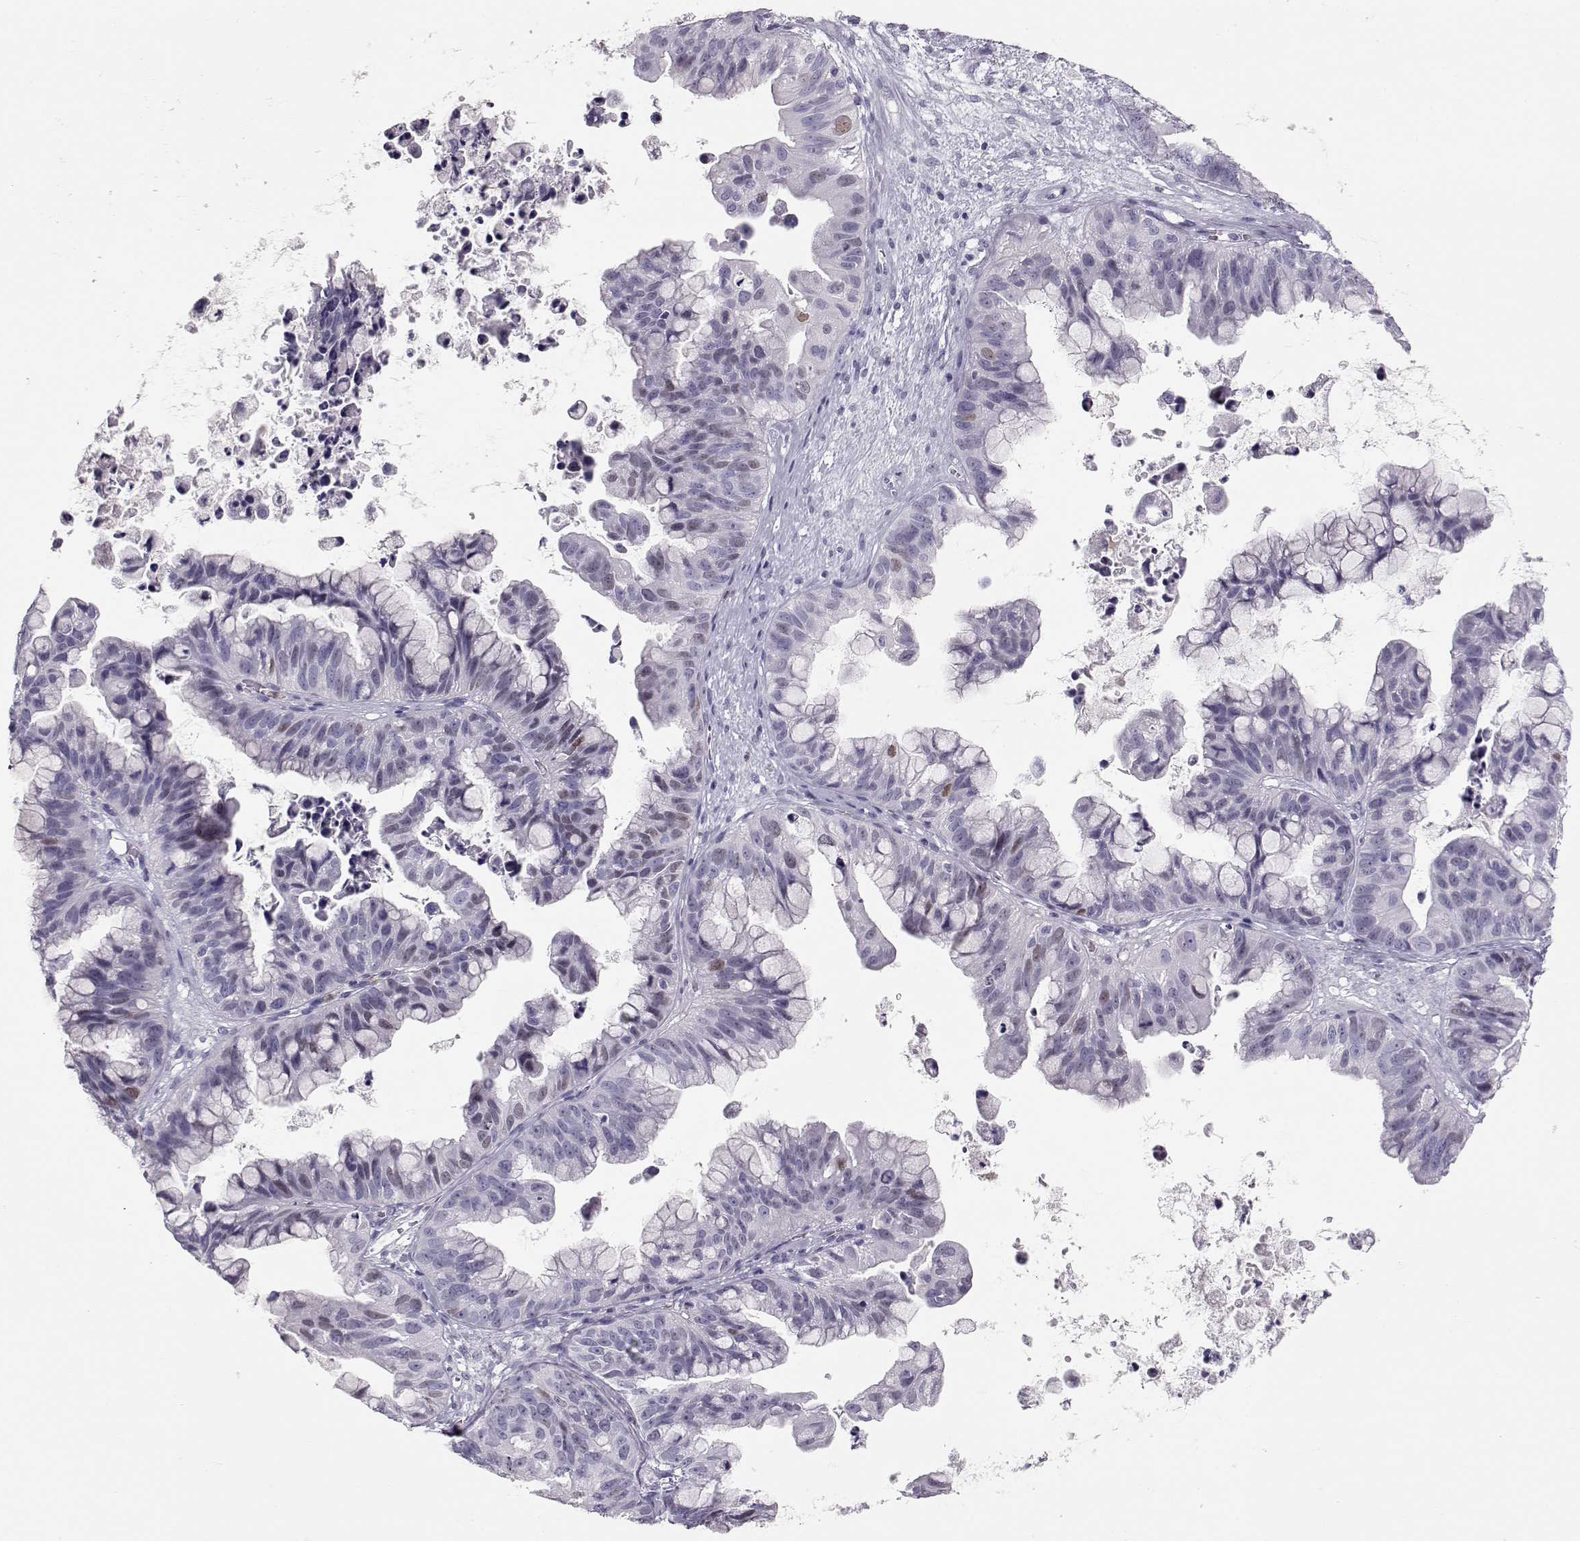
{"staining": {"intensity": "weak", "quantity": "<25%", "location": "nuclear"}, "tissue": "ovarian cancer", "cell_type": "Tumor cells", "image_type": "cancer", "snomed": [{"axis": "morphology", "description": "Cystadenocarcinoma, mucinous, NOS"}, {"axis": "topography", "description": "Ovary"}], "caption": "A high-resolution photomicrograph shows IHC staining of mucinous cystadenocarcinoma (ovarian), which shows no significant expression in tumor cells. The staining was performed using DAB to visualize the protein expression in brown, while the nuclei were stained in blue with hematoxylin (Magnification: 20x).", "gene": "MIP", "patient": {"sex": "female", "age": 76}}